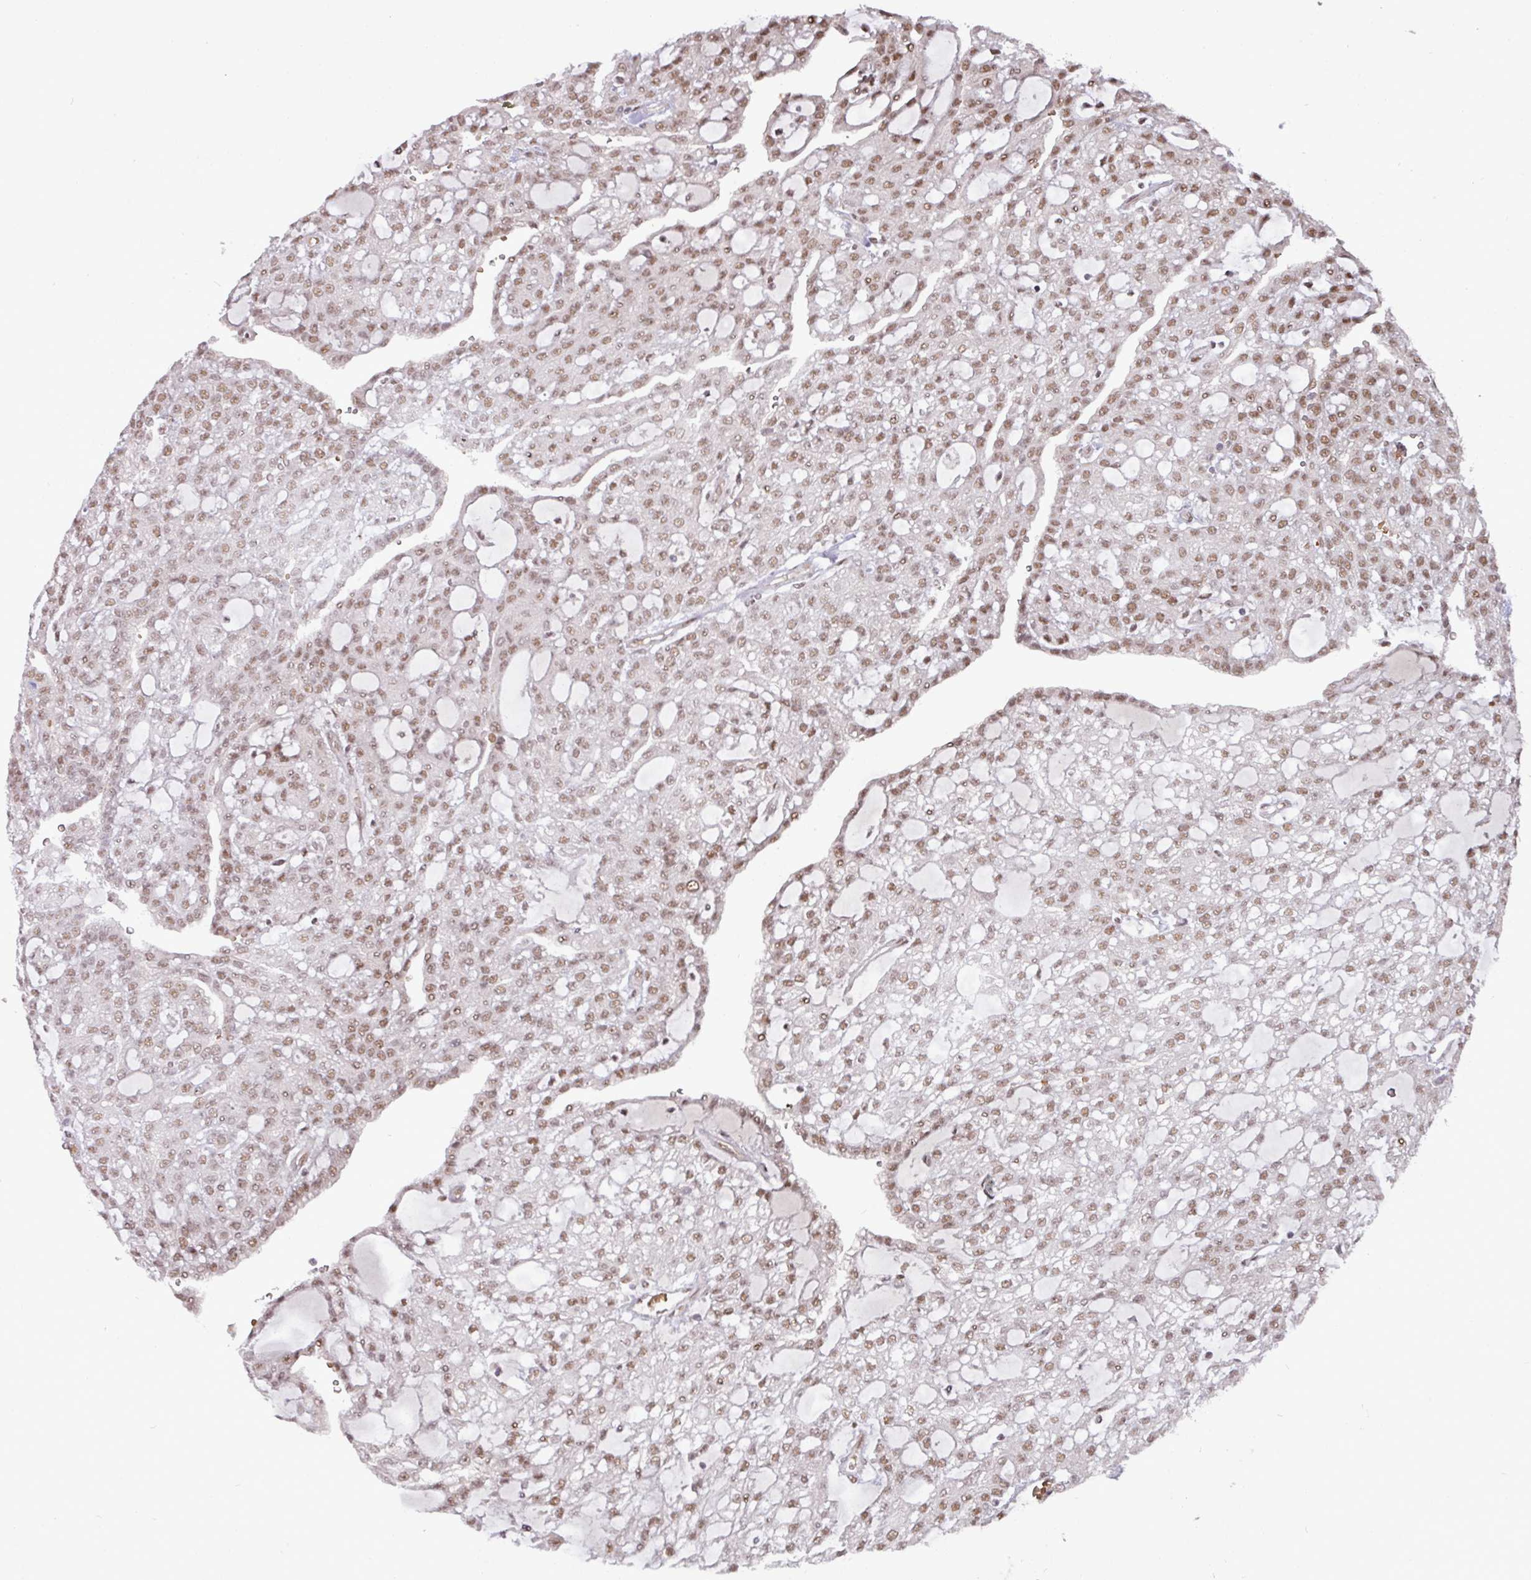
{"staining": {"intensity": "moderate", "quantity": ">75%", "location": "nuclear"}, "tissue": "renal cancer", "cell_type": "Tumor cells", "image_type": "cancer", "snomed": [{"axis": "morphology", "description": "Adenocarcinoma, NOS"}, {"axis": "topography", "description": "Kidney"}], "caption": "An immunohistochemistry photomicrograph of neoplastic tissue is shown. Protein staining in brown labels moderate nuclear positivity in renal adenocarcinoma within tumor cells.", "gene": "CIC", "patient": {"sex": "male", "age": 63}}